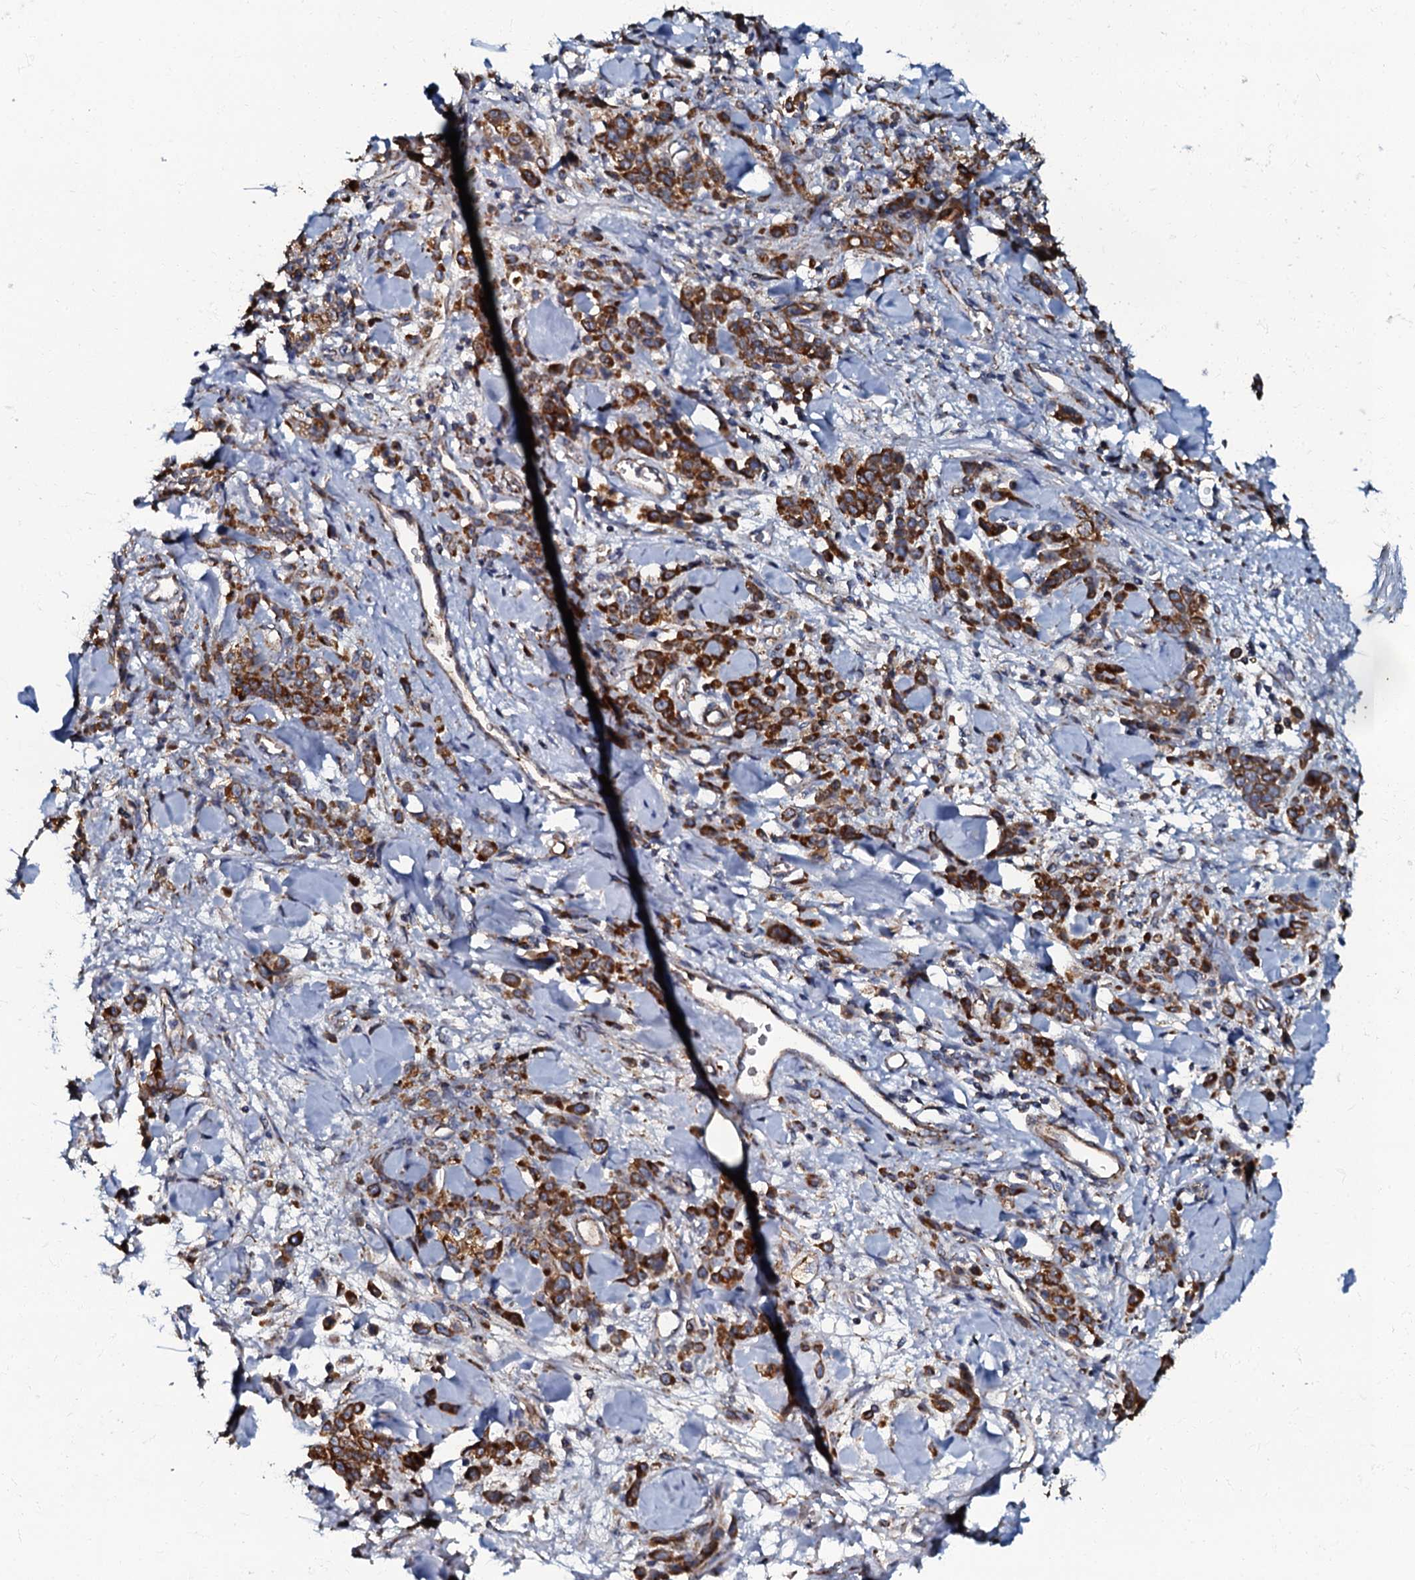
{"staining": {"intensity": "strong", "quantity": ">75%", "location": "cytoplasmic/membranous"}, "tissue": "stomach cancer", "cell_type": "Tumor cells", "image_type": "cancer", "snomed": [{"axis": "morphology", "description": "Normal tissue, NOS"}, {"axis": "morphology", "description": "Adenocarcinoma, NOS"}, {"axis": "topography", "description": "Stomach"}], "caption": "A brown stain shows strong cytoplasmic/membranous staining of a protein in stomach adenocarcinoma tumor cells.", "gene": "NDUFA12", "patient": {"sex": "male", "age": 82}}